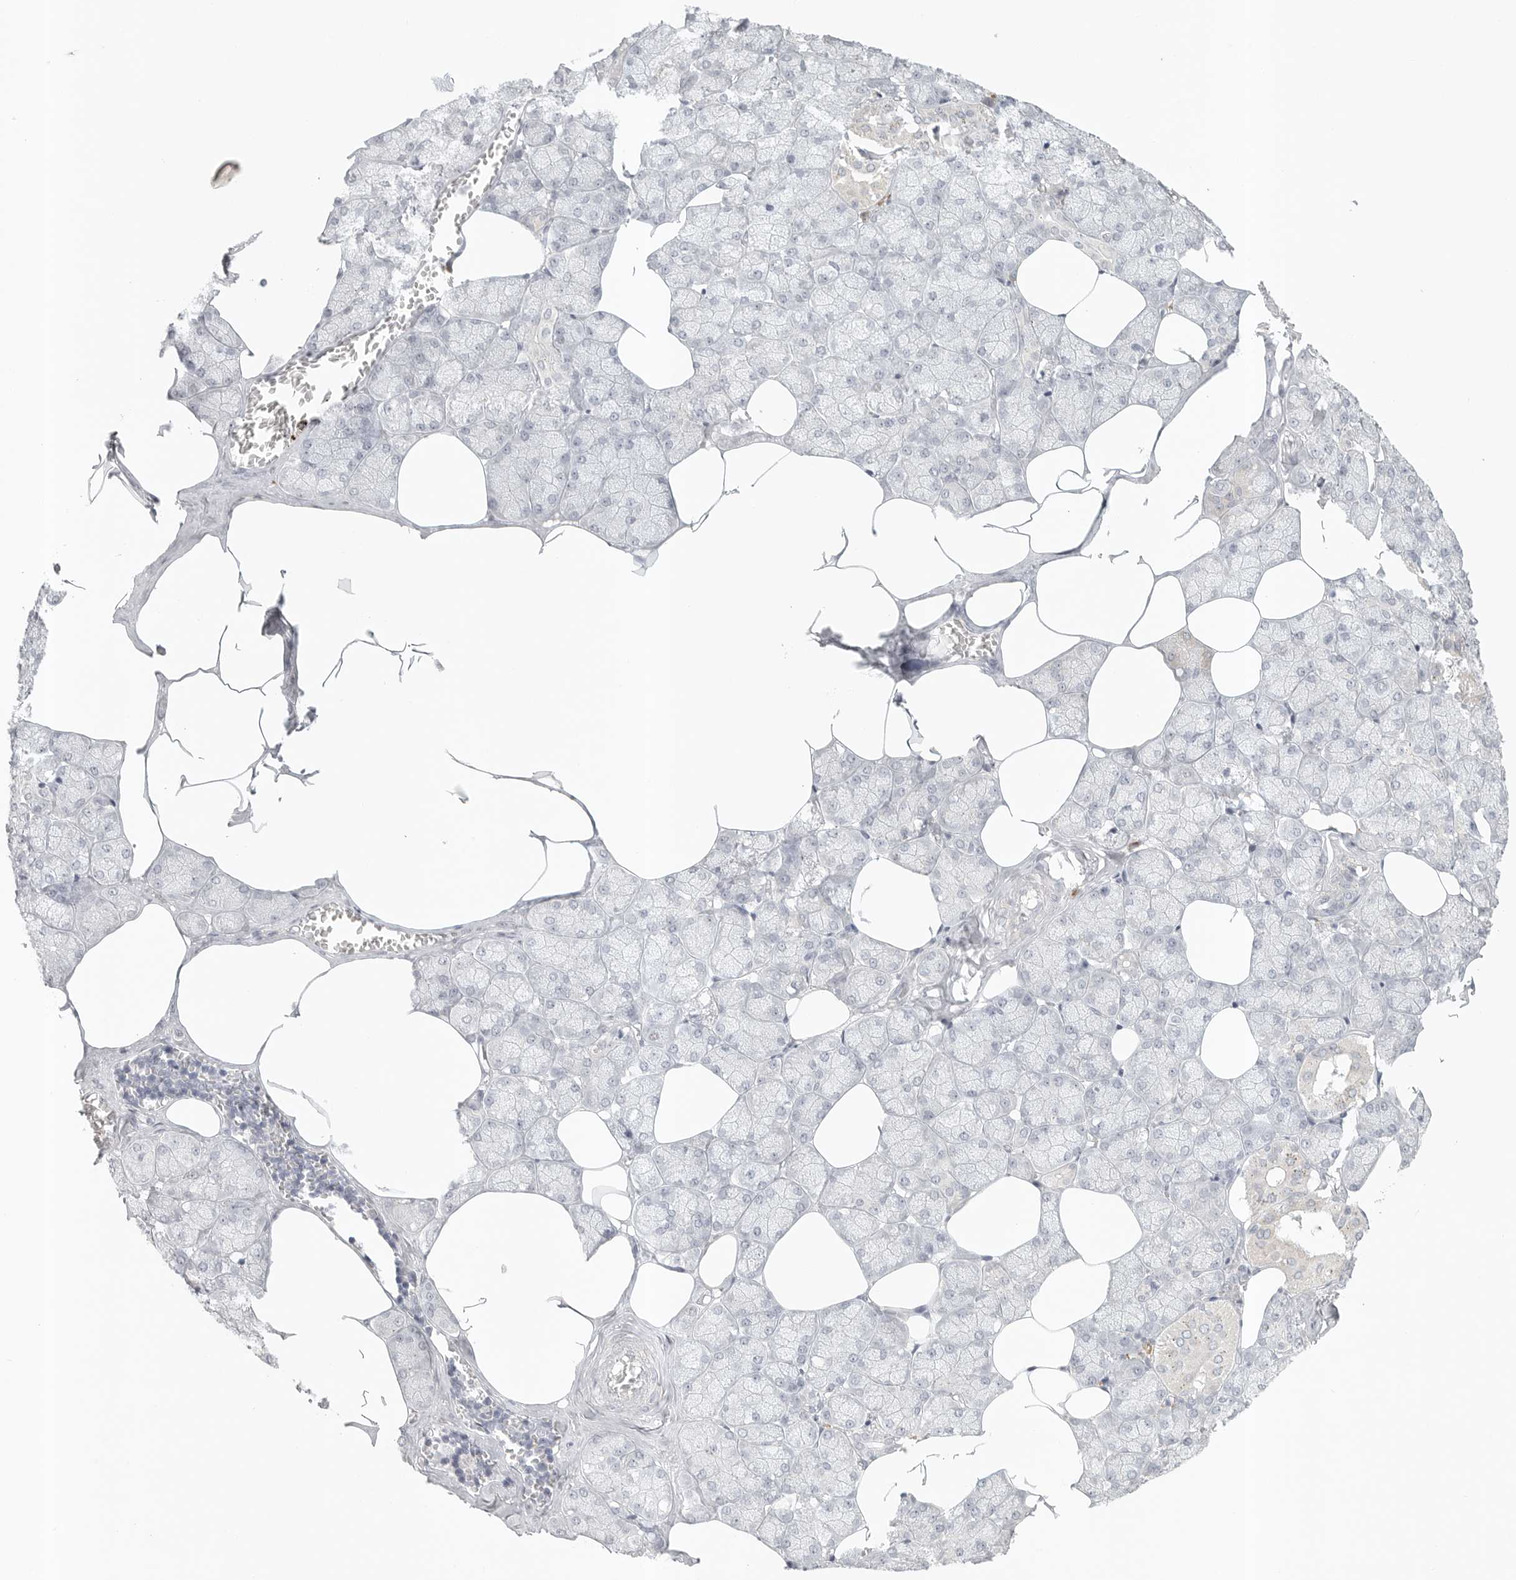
{"staining": {"intensity": "weak", "quantity": "25%-75%", "location": "cytoplasmic/membranous"}, "tissue": "salivary gland", "cell_type": "Glandular cells", "image_type": "normal", "snomed": [{"axis": "morphology", "description": "Normal tissue, NOS"}, {"axis": "topography", "description": "Salivary gland"}], "caption": "The photomicrograph reveals immunohistochemical staining of unremarkable salivary gland. There is weak cytoplasmic/membranous positivity is appreciated in about 25%-75% of glandular cells. (DAB = brown stain, brightfield microscopy at high magnification).", "gene": "SLC25A36", "patient": {"sex": "male", "age": 62}}